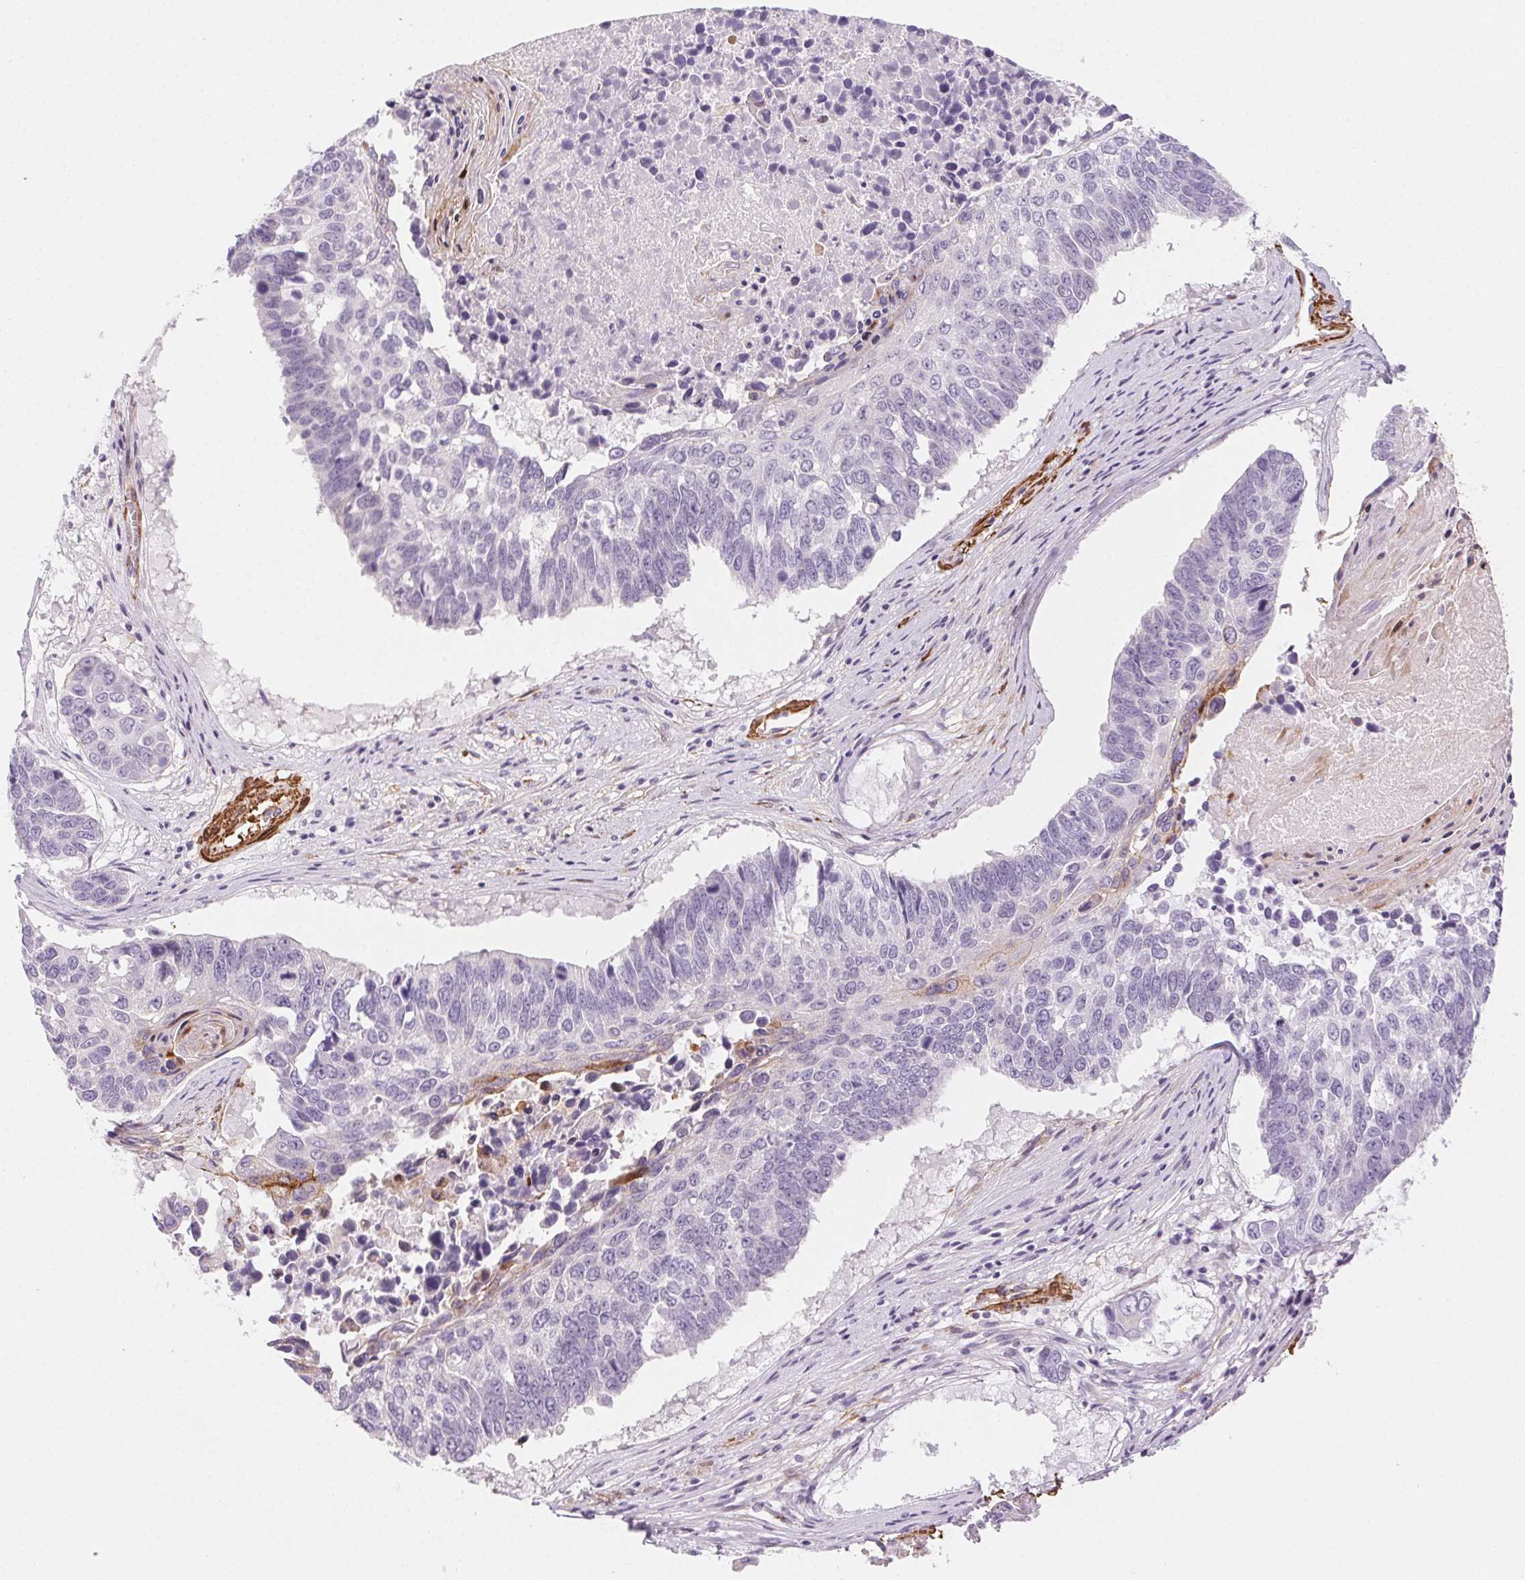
{"staining": {"intensity": "negative", "quantity": "none", "location": "none"}, "tissue": "lung cancer", "cell_type": "Tumor cells", "image_type": "cancer", "snomed": [{"axis": "morphology", "description": "Squamous cell carcinoma, NOS"}, {"axis": "topography", "description": "Lung"}], "caption": "Lung cancer was stained to show a protein in brown. There is no significant expression in tumor cells.", "gene": "GPX8", "patient": {"sex": "male", "age": 73}}